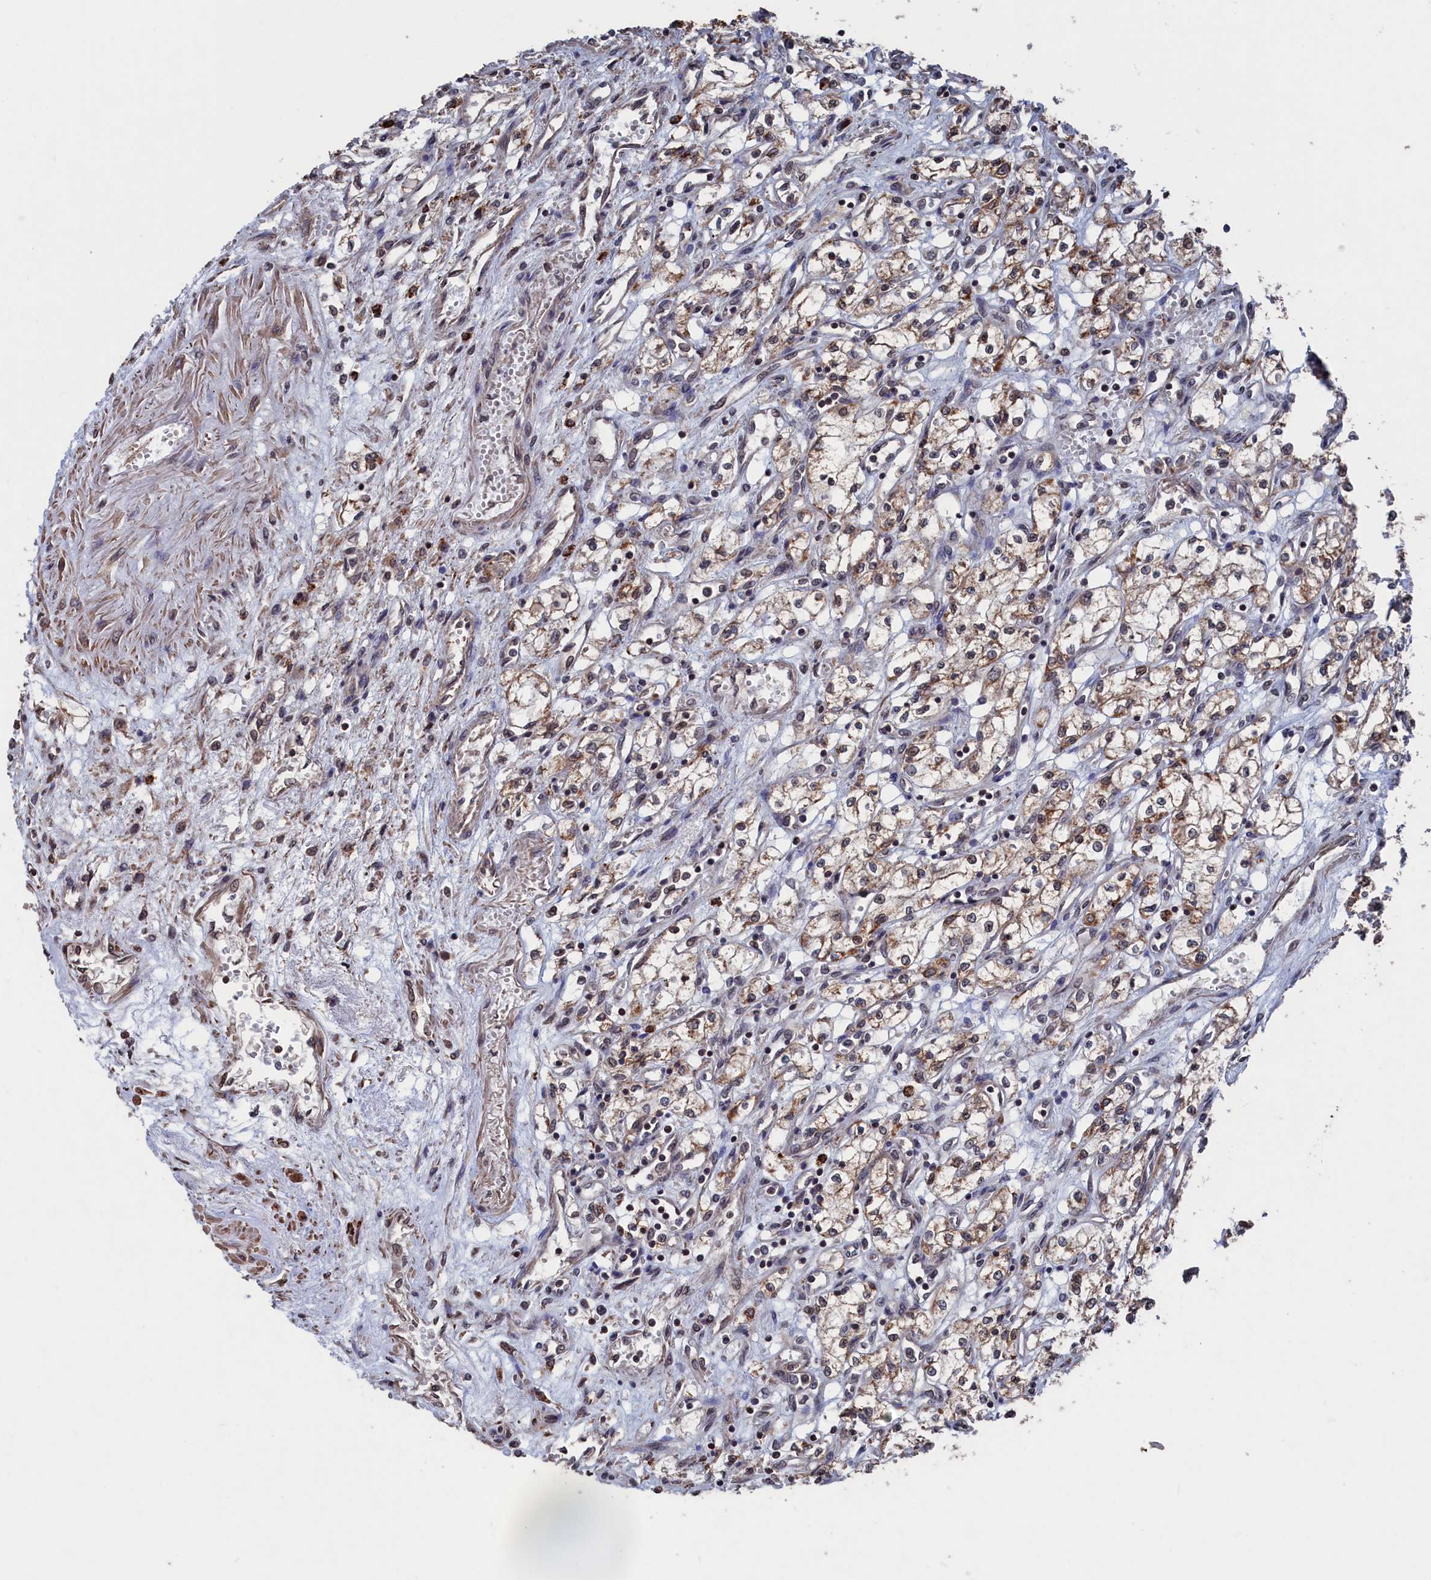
{"staining": {"intensity": "moderate", "quantity": ">75%", "location": "cytoplasmic/membranous"}, "tissue": "renal cancer", "cell_type": "Tumor cells", "image_type": "cancer", "snomed": [{"axis": "morphology", "description": "Adenocarcinoma, NOS"}, {"axis": "topography", "description": "Kidney"}], "caption": "The histopathology image exhibits a brown stain indicating the presence of a protein in the cytoplasmic/membranous of tumor cells in renal cancer (adenocarcinoma).", "gene": "PDE12", "patient": {"sex": "male", "age": 59}}